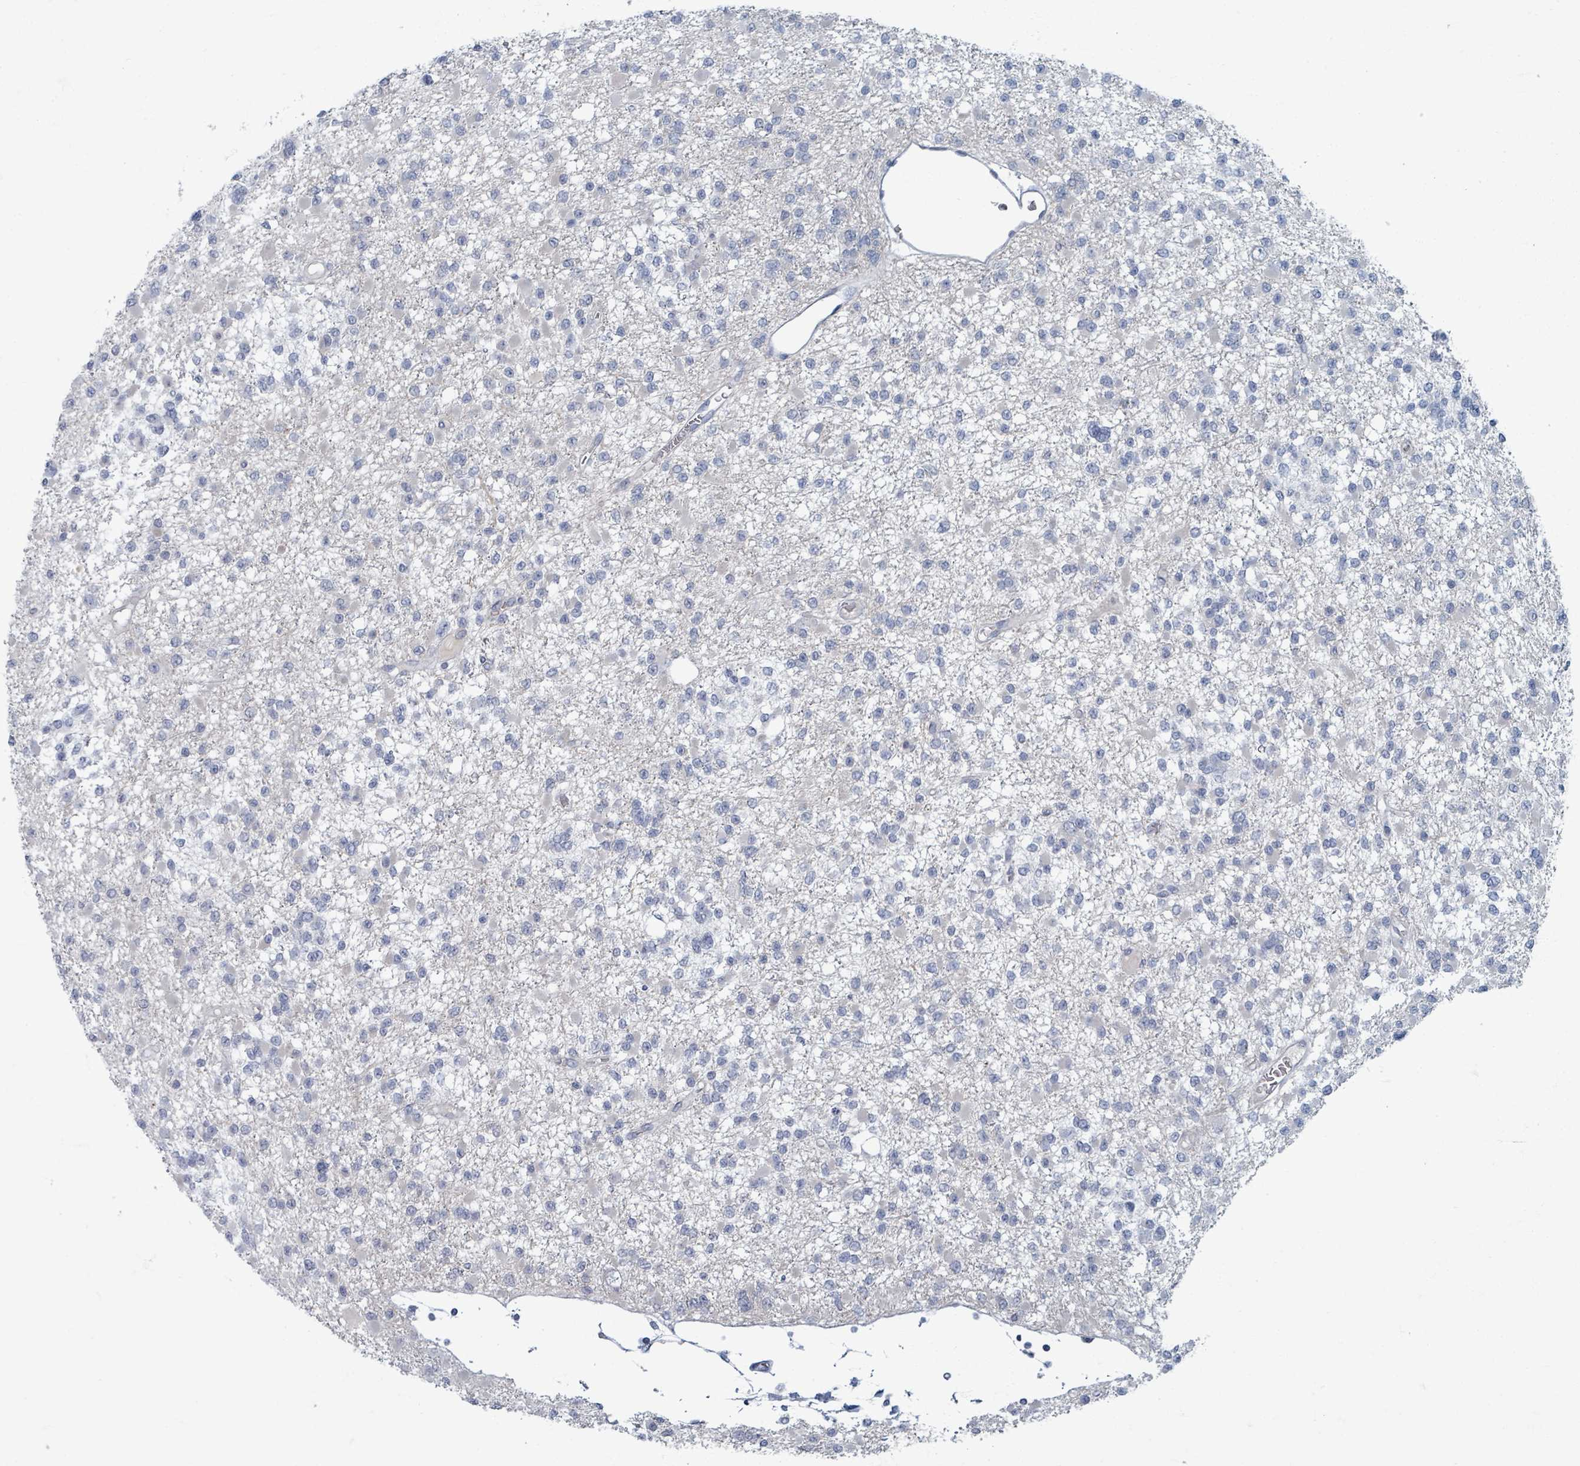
{"staining": {"intensity": "negative", "quantity": "none", "location": "none"}, "tissue": "glioma", "cell_type": "Tumor cells", "image_type": "cancer", "snomed": [{"axis": "morphology", "description": "Glioma, malignant, Low grade"}, {"axis": "topography", "description": "Brain"}], "caption": "Tumor cells show no significant staining in low-grade glioma (malignant).", "gene": "WNT11", "patient": {"sex": "female", "age": 22}}